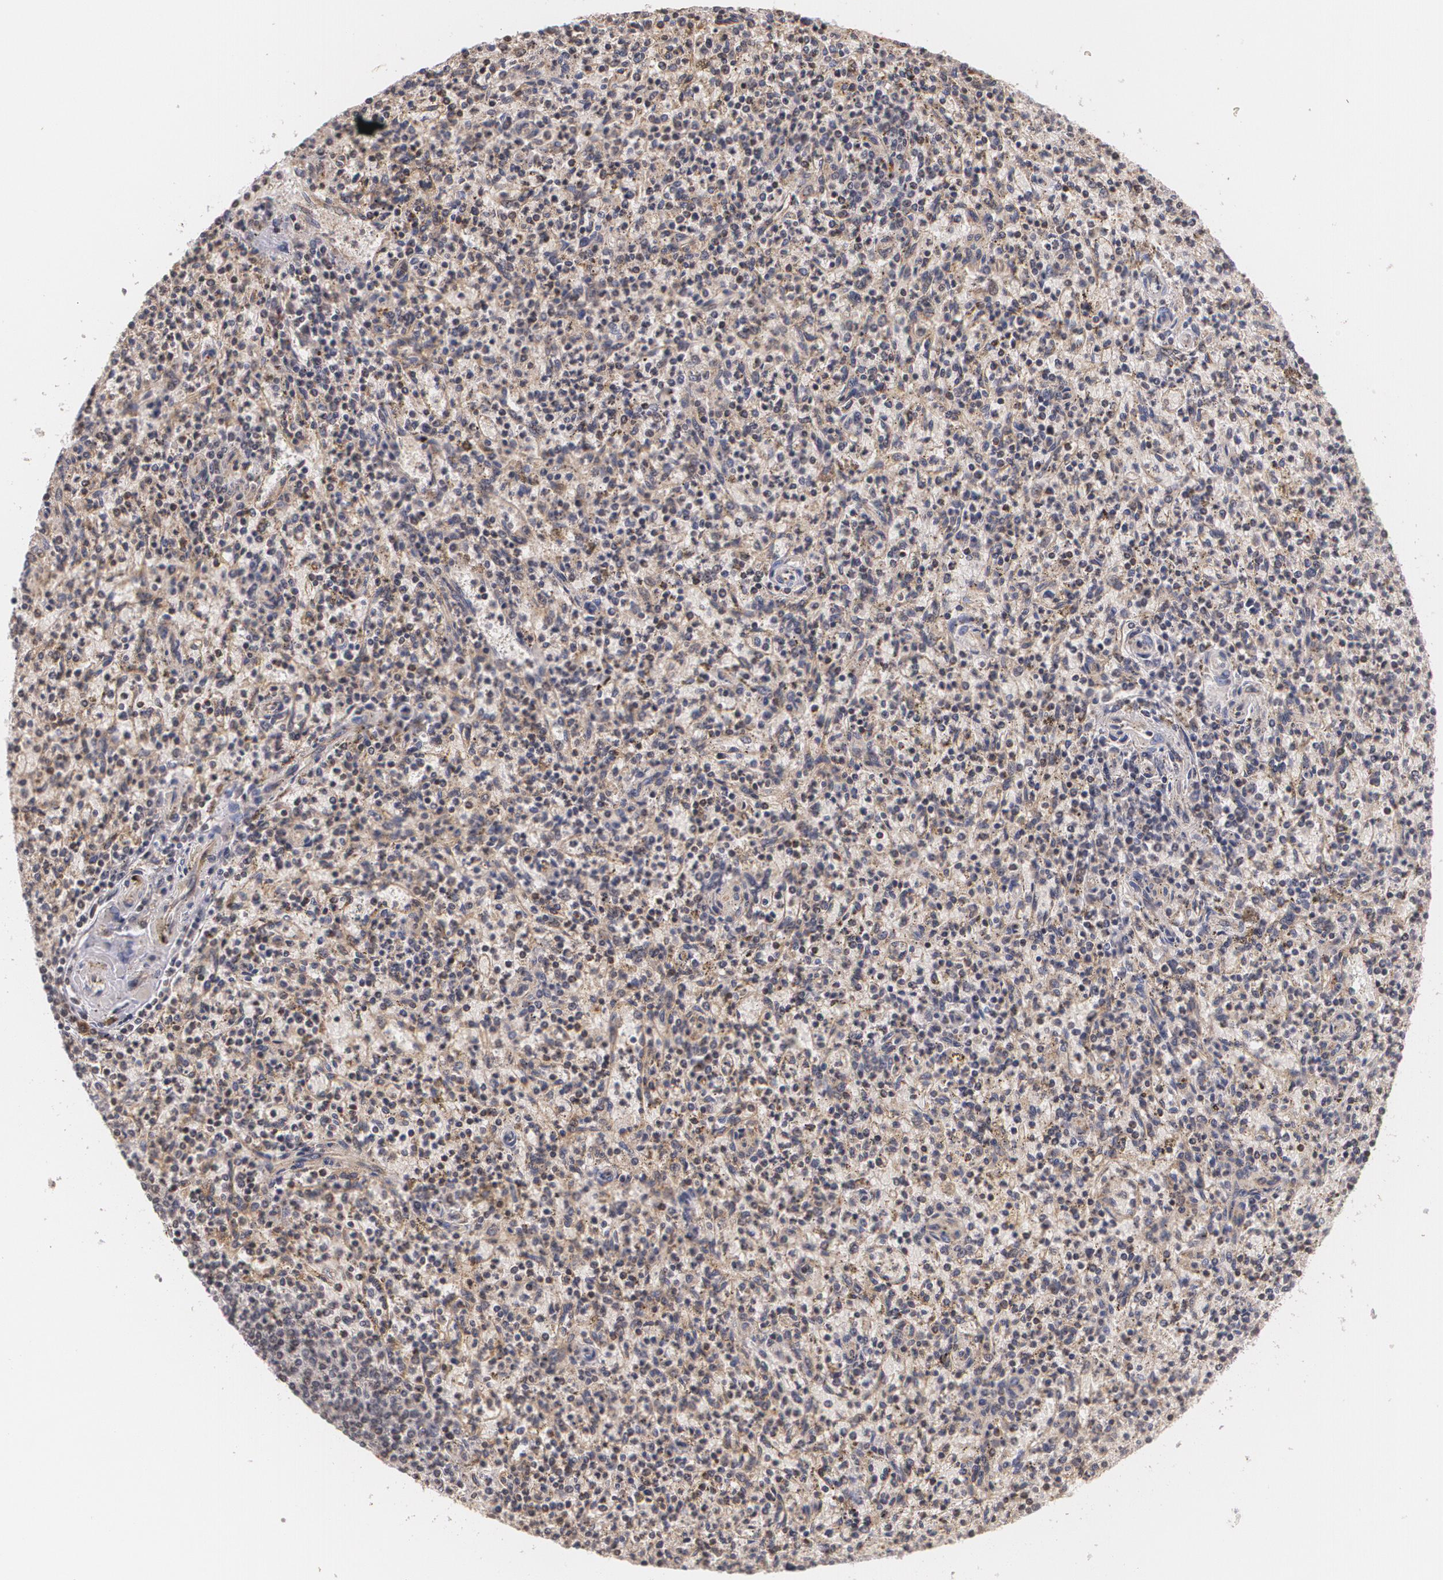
{"staining": {"intensity": "weak", "quantity": ">75%", "location": "nuclear"}, "tissue": "spleen", "cell_type": "Cells in red pulp", "image_type": "normal", "snomed": [{"axis": "morphology", "description": "Normal tissue, NOS"}, {"axis": "topography", "description": "Spleen"}], "caption": "An immunohistochemistry (IHC) histopathology image of unremarkable tissue is shown. Protein staining in brown highlights weak nuclear positivity in spleen within cells in red pulp. (Stains: DAB (3,3'-diaminobenzidine) in brown, nuclei in blue, Microscopy: brightfield microscopy at high magnification).", "gene": "VAV3", "patient": {"sex": "male", "age": 72}}